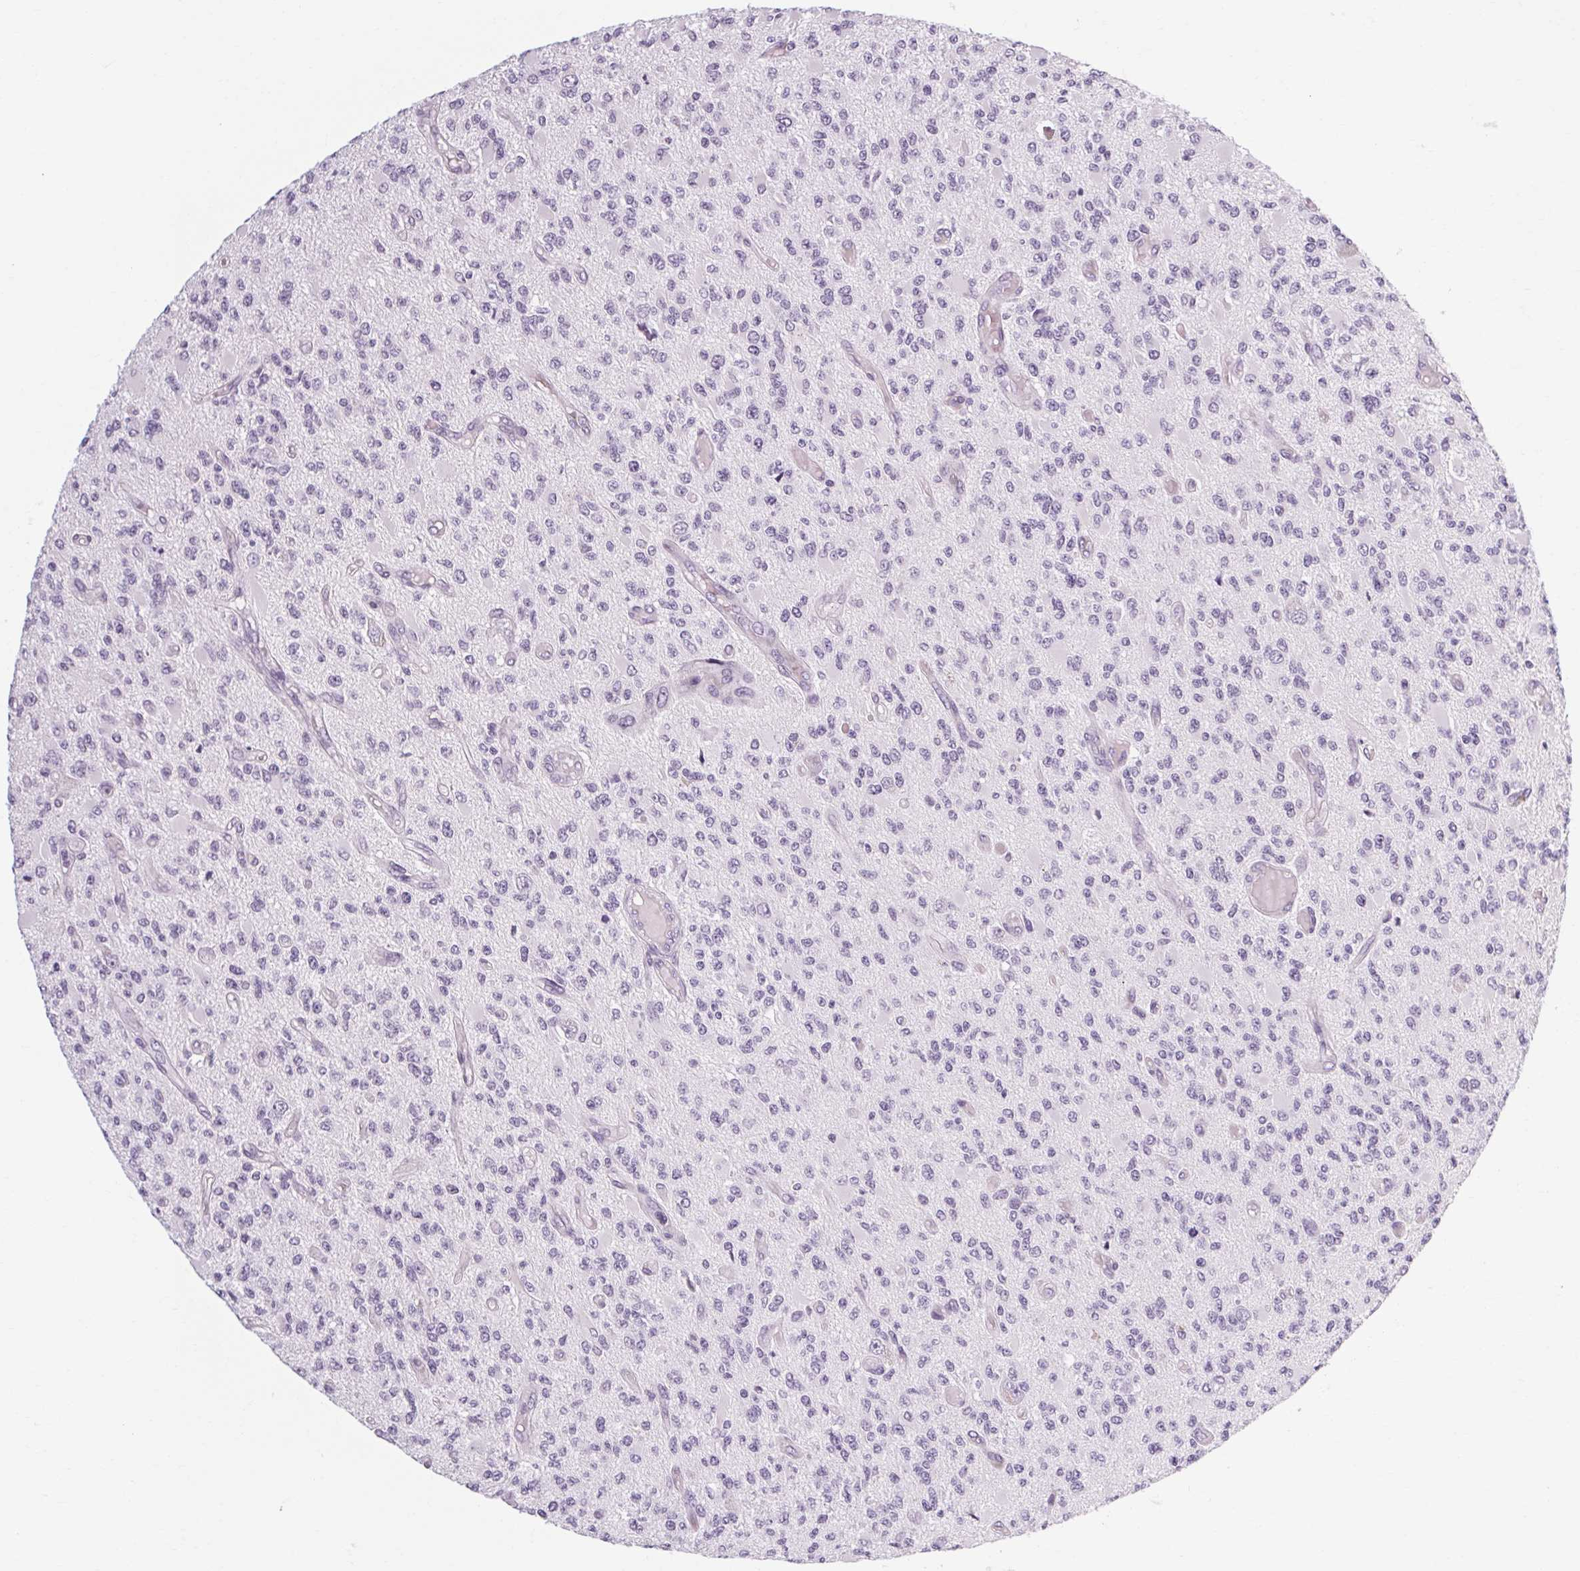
{"staining": {"intensity": "negative", "quantity": "none", "location": "none"}, "tissue": "glioma", "cell_type": "Tumor cells", "image_type": "cancer", "snomed": [{"axis": "morphology", "description": "Glioma, malignant, High grade"}, {"axis": "topography", "description": "Brain"}], "caption": "A histopathology image of glioma stained for a protein displays no brown staining in tumor cells. (Stains: DAB (3,3'-diaminobenzidine) immunohistochemistry with hematoxylin counter stain, Microscopy: brightfield microscopy at high magnification).", "gene": "POMC", "patient": {"sex": "female", "age": 63}}